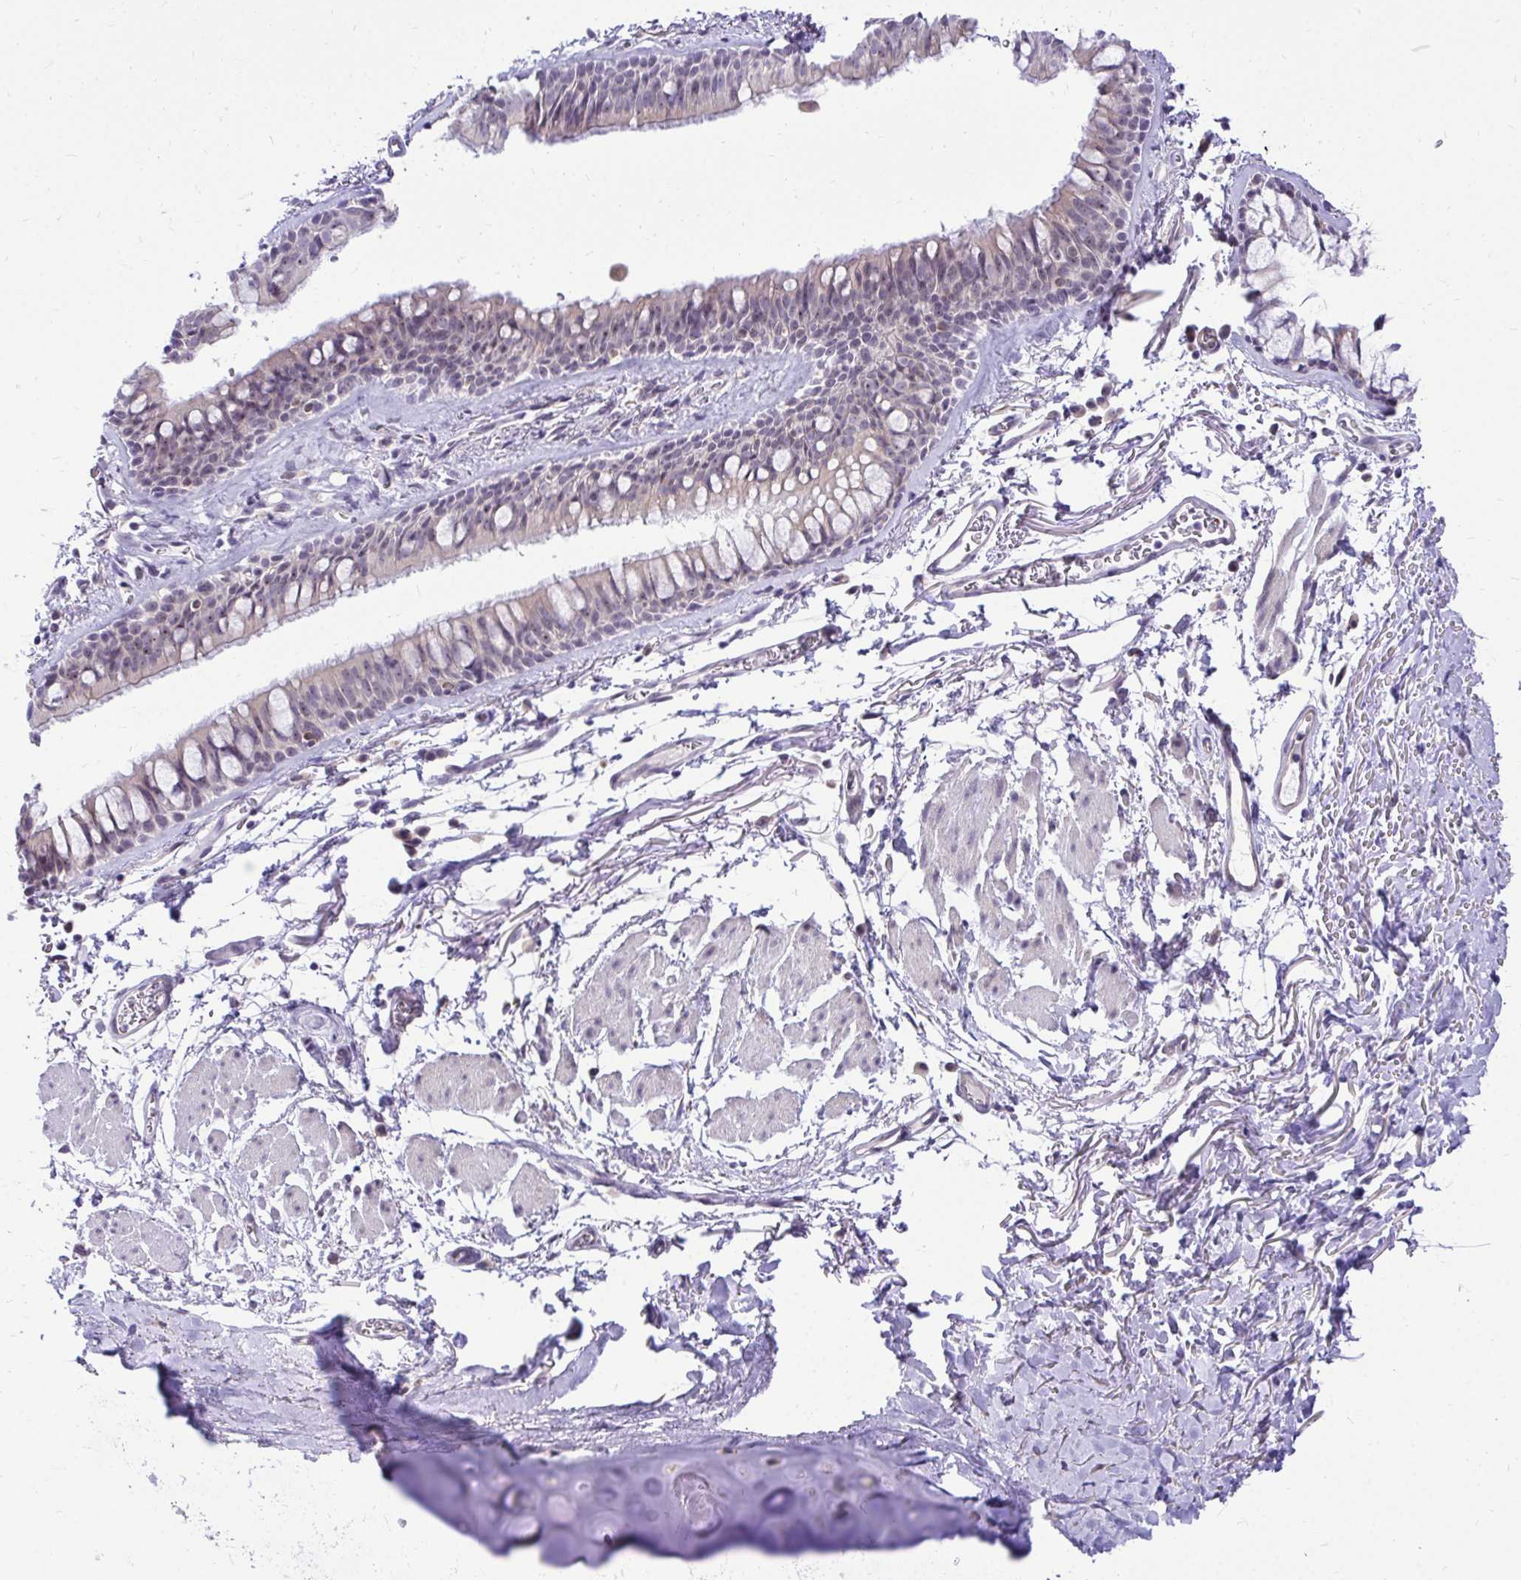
{"staining": {"intensity": "moderate", "quantity": "<25%", "location": "cytoplasmic/membranous"}, "tissue": "bronchus", "cell_type": "Respiratory epithelial cells", "image_type": "normal", "snomed": [{"axis": "morphology", "description": "Normal tissue, NOS"}, {"axis": "topography", "description": "Cartilage tissue"}, {"axis": "topography", "description": "Bronchus"}], "caption": "Moderate cytoplasmic/membranous staining is present in about <25% of respiratory epithelial cells in unremarkable bronchus.", "gene": "NIFK", "patient": {"sex": "female", "age": 79}}